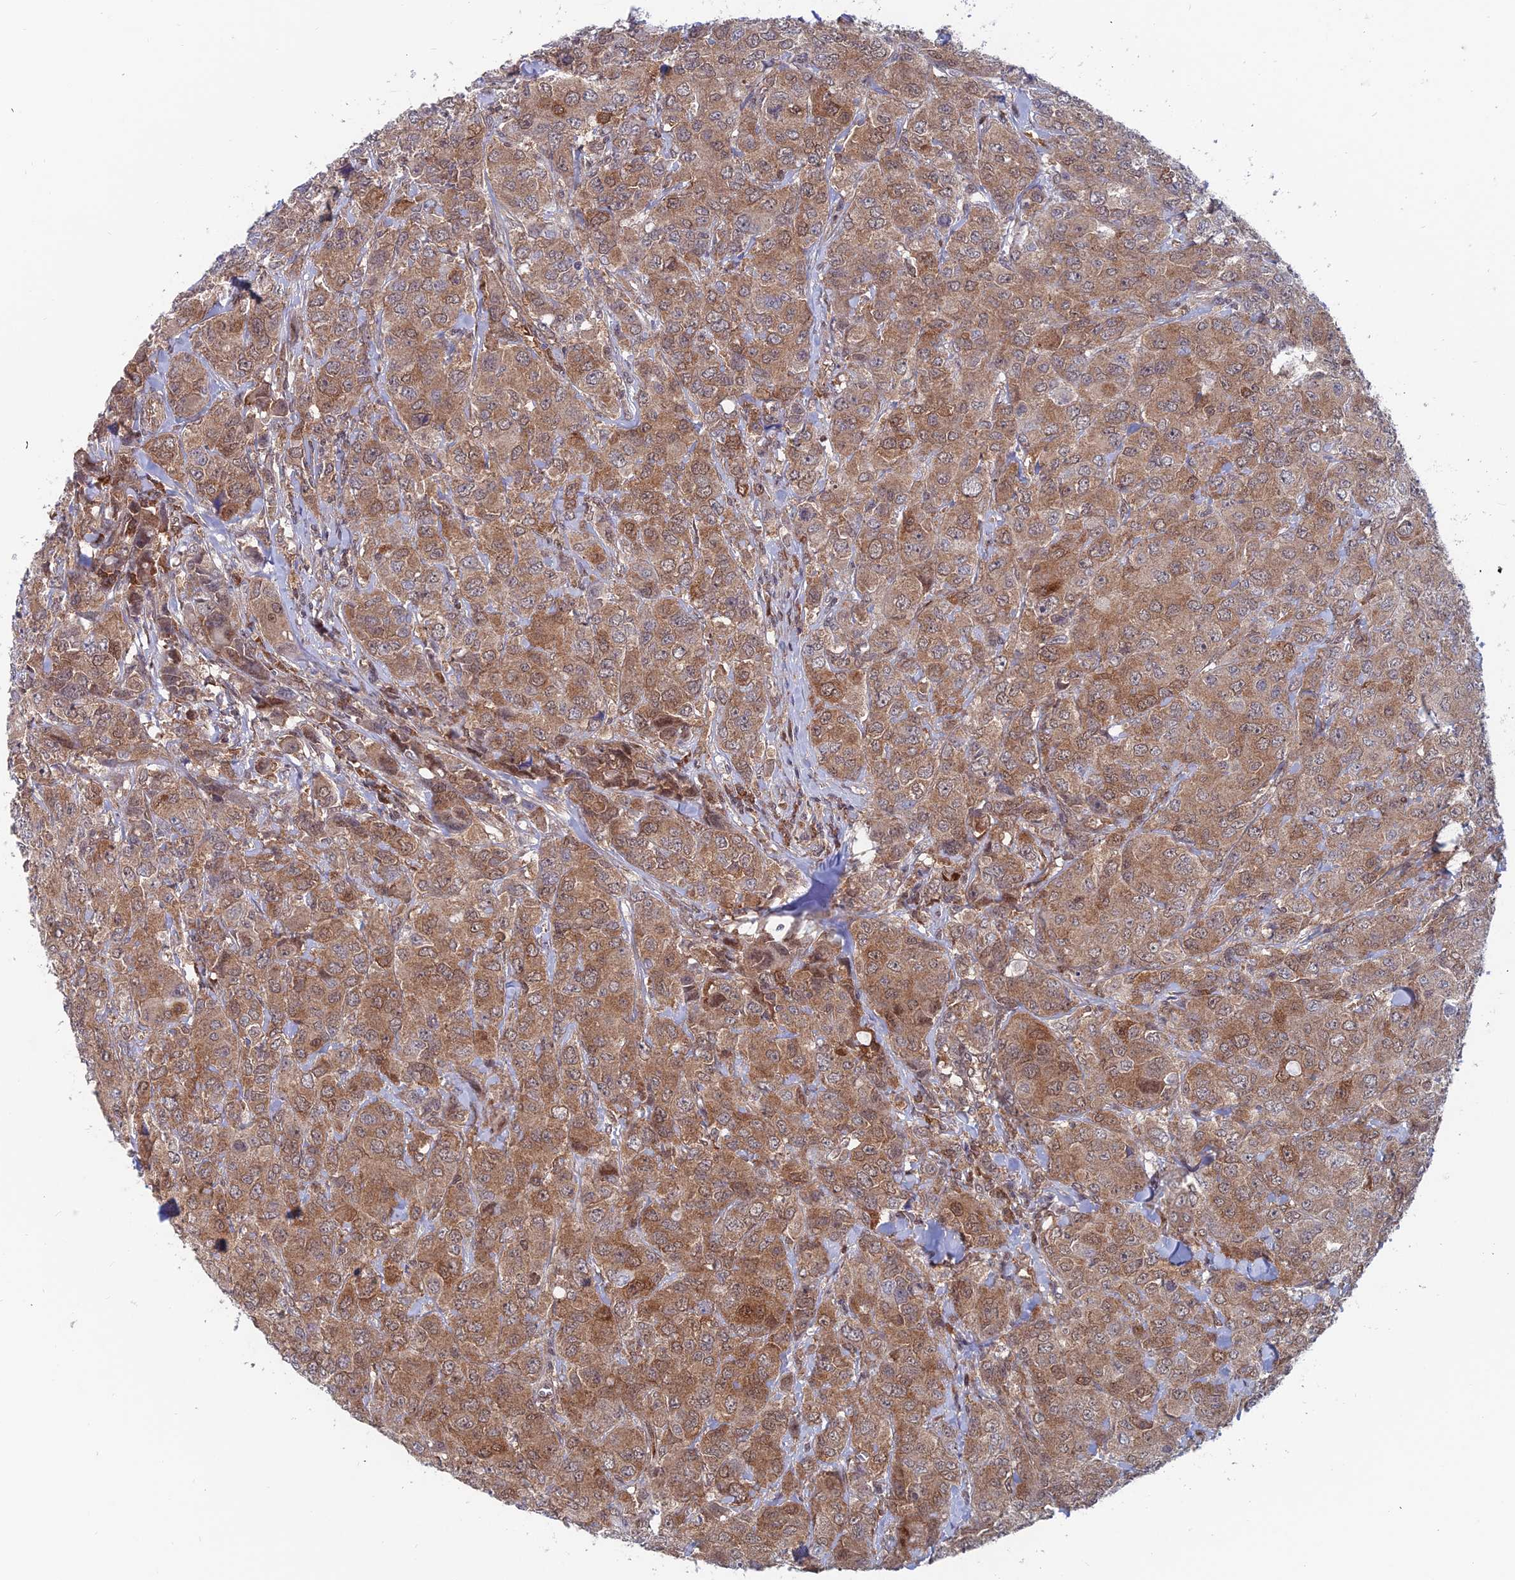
{"staining": {"intensity": "moderate", "quantity": ">75%", "location": "cytoplasmic/membranous,nuclear"}, "tissue": "breast cancer", "cell_type": "Tumor cells", "image_type": "cancer", "snomed": [{"axis": "morphology", "description": "Duct carcinoma"}, {"axis": "topography", "description": "Breast"}], "caption": "Tumor cells reveal medium levels of moderate cytoplasmic/membranous and nuclear expression in approximately >75% of cells in human breast intraductal carcinoma.", "gene": "IGBP1", "patient": {"sex": "female", "age": 43}}